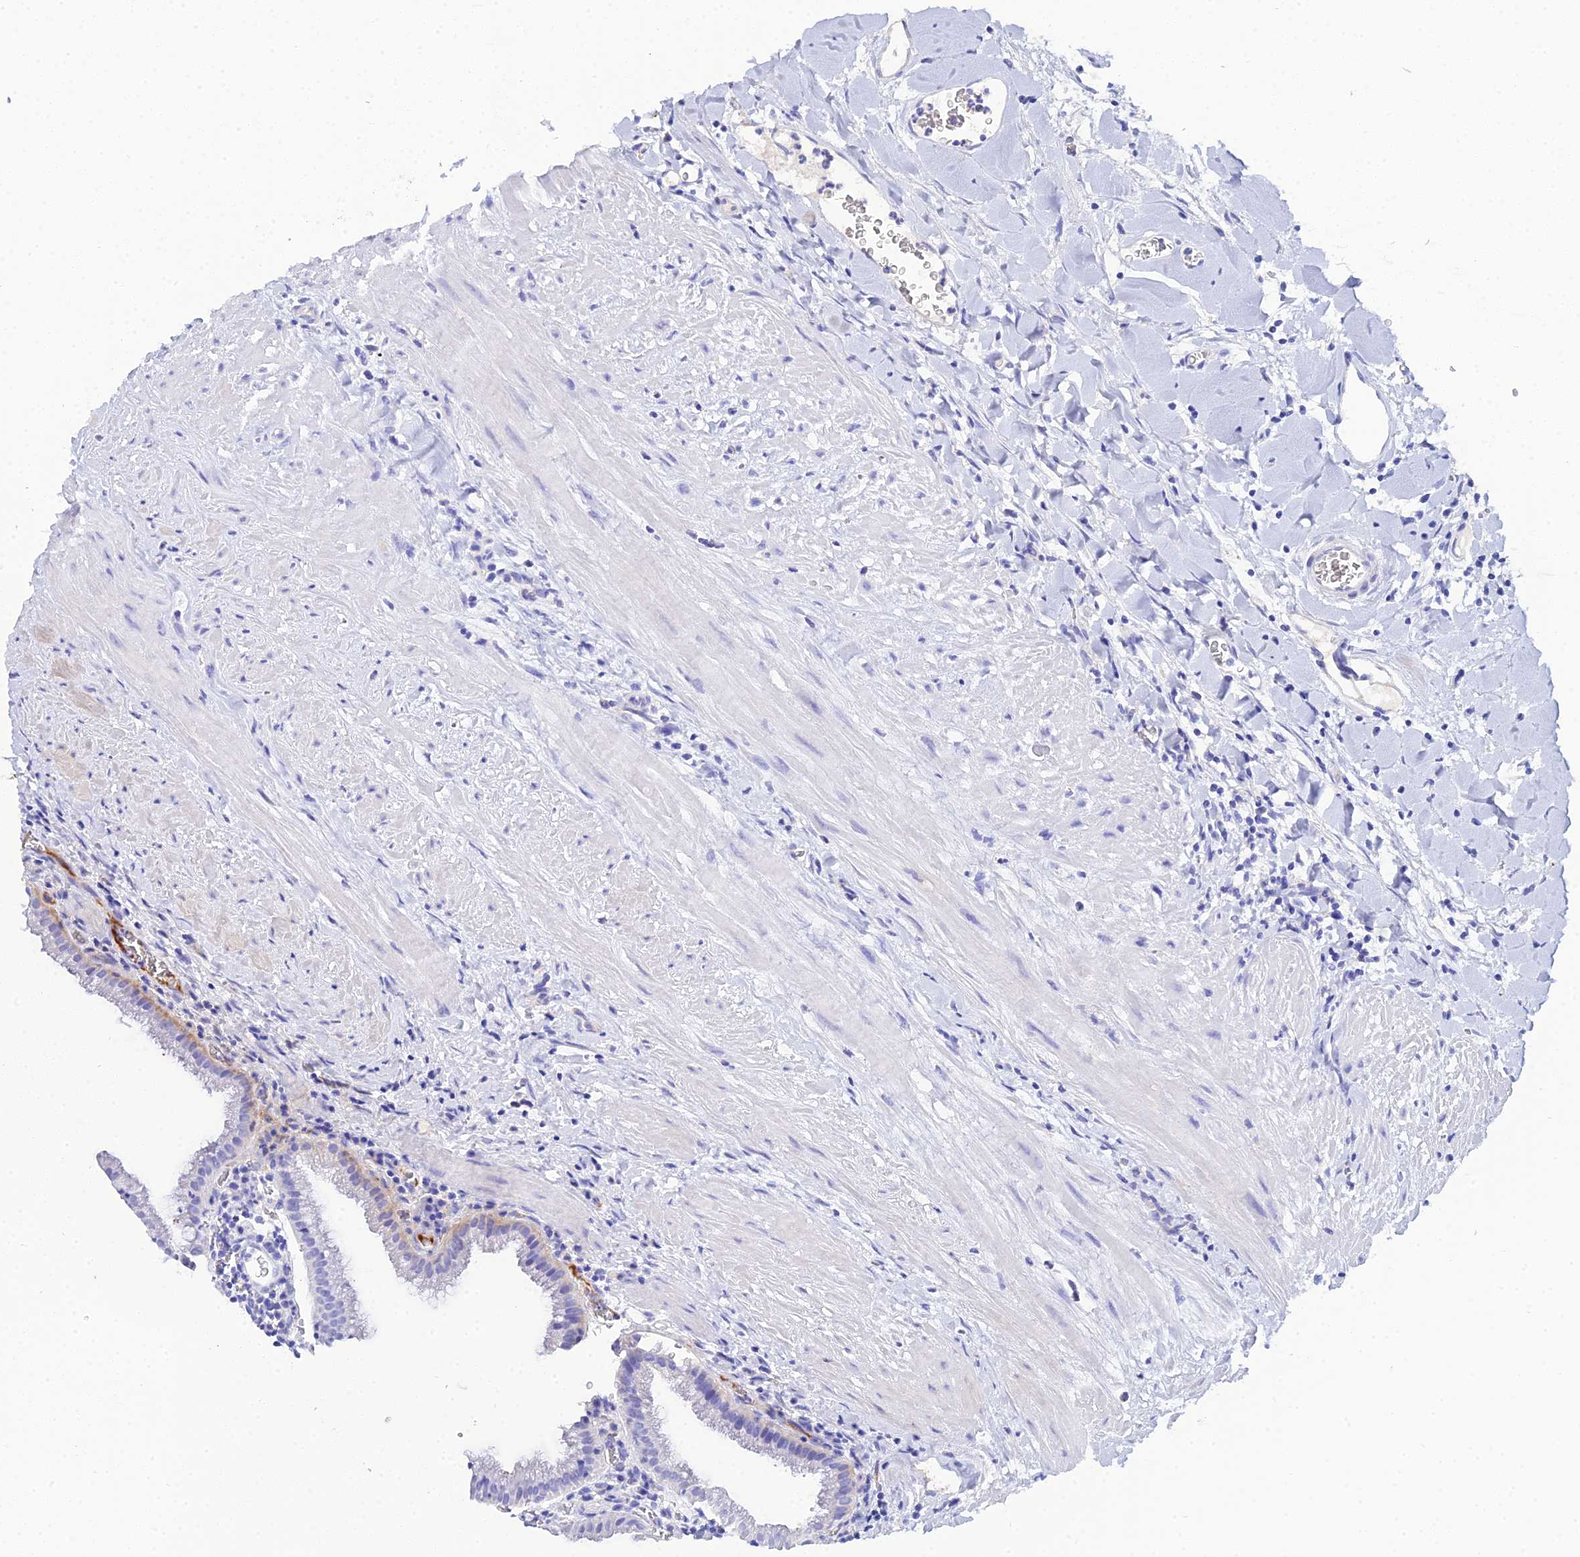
{"staining": {"intensity": "negative", "quantity": "none", "location": "none"}, "tissue": "gallbladder", "cell_type": "Glandular cells", "image_type": "normal", "snomed": [{"axis": "morphology", "description": "Normal tissue, NOS"}, {"axis": "topography", "description": "Gallbladder"}], "caption": "IHC image of unremarkable human gallbladder stained for a protein (brown), which demonstrates no positivity in glandular cells.", "gene": "CELA3A", "patient": {"sex": "male", "age": 78}}